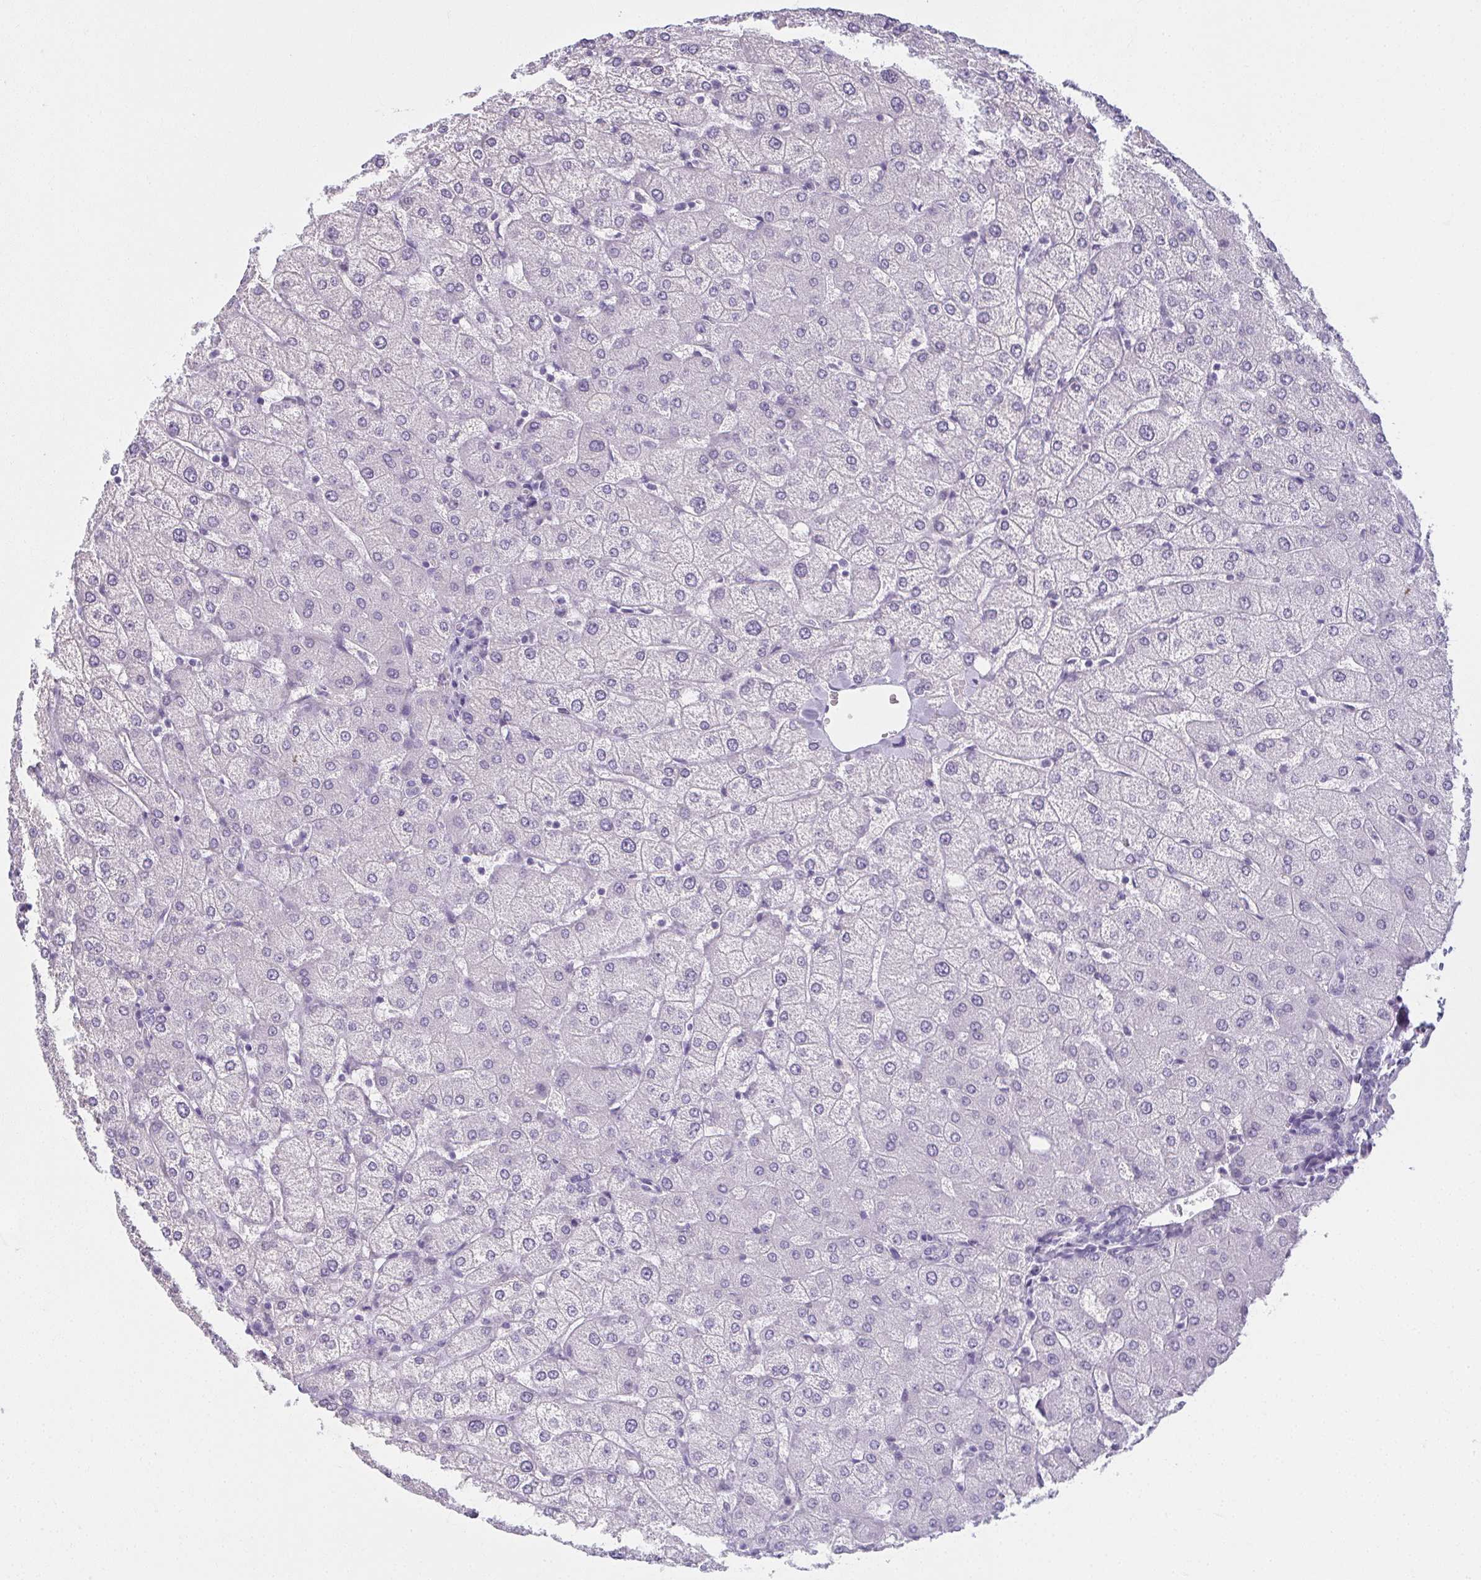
{"staining": {"intensity": "negative", "quantity": "none", "location": "none"}, "tissue": "liver", "cell_type": "Cholangiocytes", "image_type": "normal", "snomed": [{"axis": "morphology", "description": "Normal tissue, NOS"}, {"axis": "topography", "description": "Liver"}], "caption": "This image is of unremarkable liver stained with immunohistochemistry to label a protein in brown with the nuclei are counter-stained blue. There is no positivity in cholangiocytes.", "gene": "MOBP", "patient": {"sex": "female", "age": 54}}